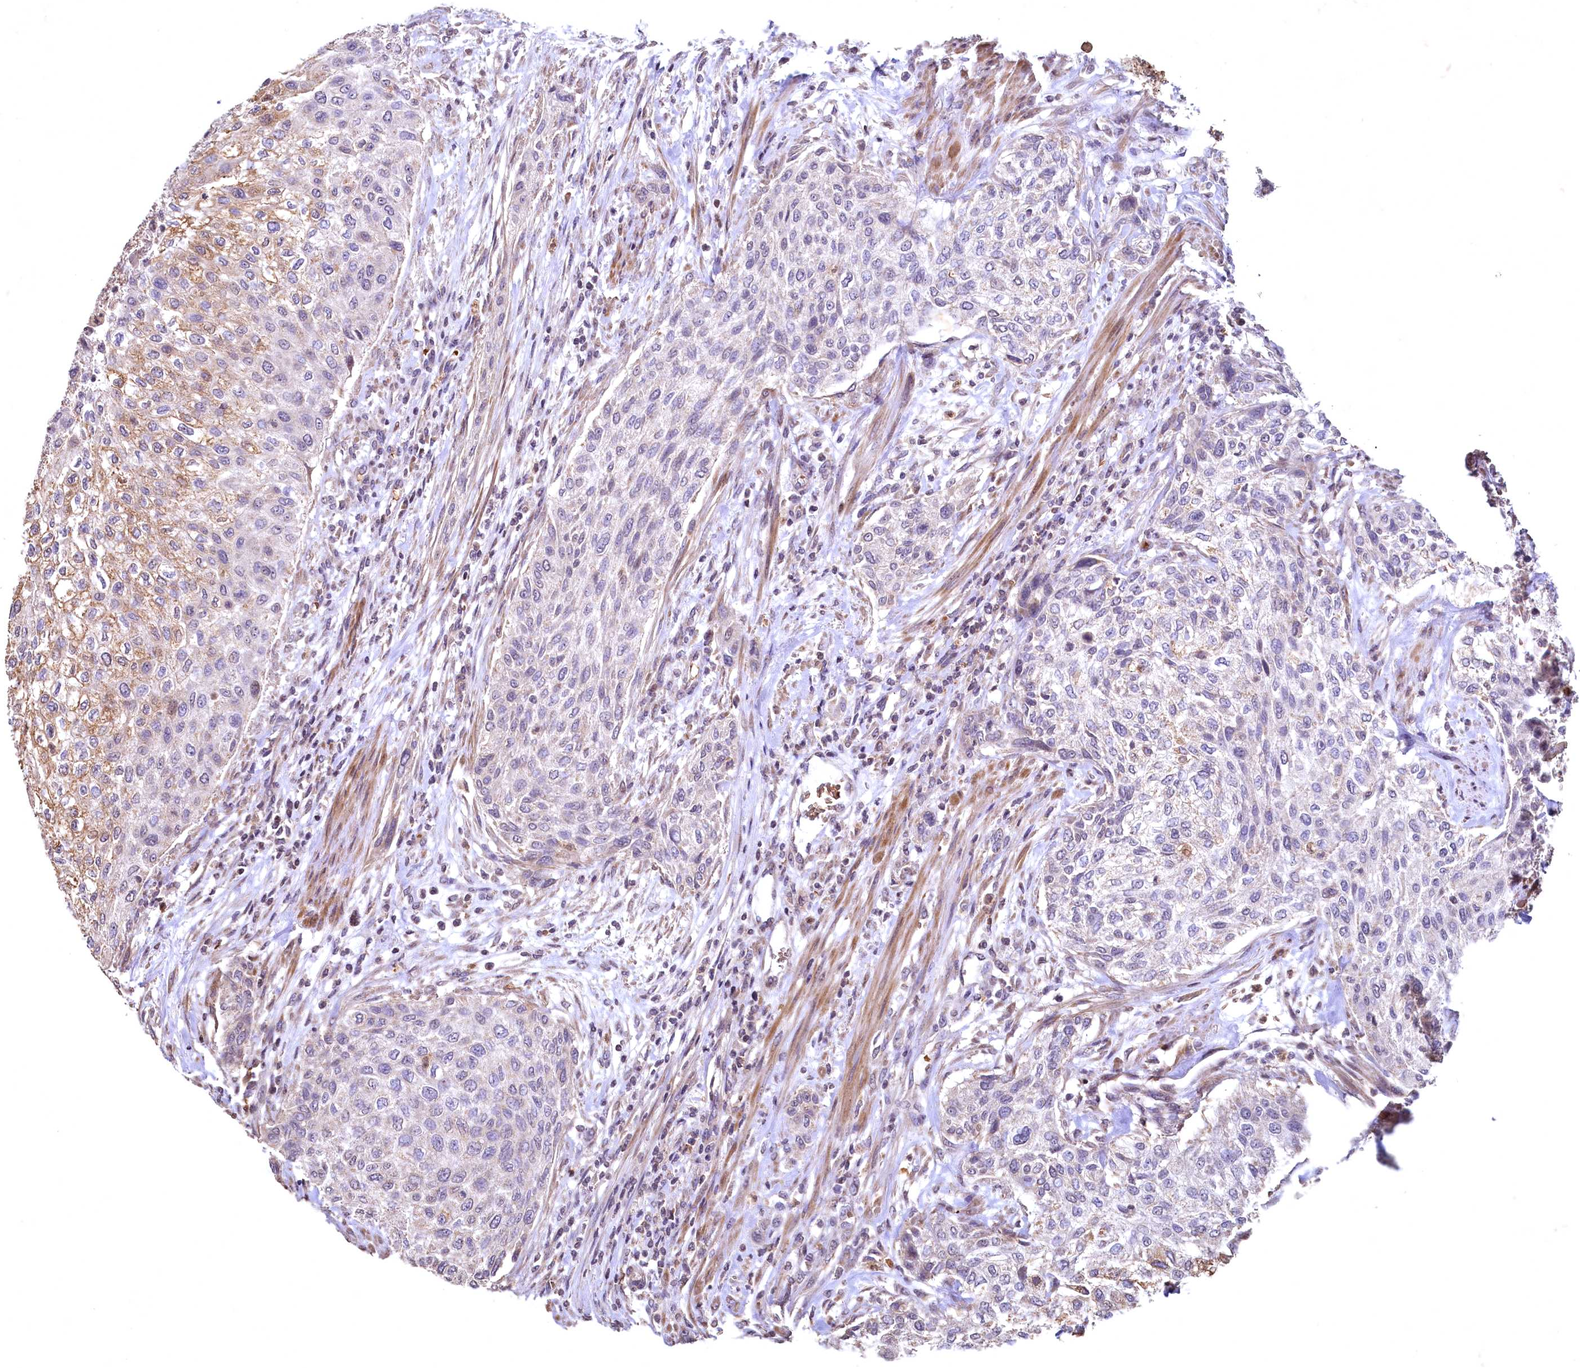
{"staining": {"intensity": "weak", "quantity": "25%-75%", "location": "cytoplasmic/membranous"}, "tissue": "urothelial cancer", "cell_type": "Tumor cells", "image_type": "cancer", "snomed": [{"axis": "morphology", "description": "Normal tissue, NOS"}, {"axis": "morphology", "description": "Urothelial carcinoma, NOS"}, {"axis": "topography", "description": "Urinary bladder"}, {"axis": "topography", "description": "Peripheral nerve tissue"}], "caption": "Human urothelial cancer stained with a brown dye demonstrates weak cytoplasmic/membranous positive positivity in approximately 25%-75% of tumor cells.", "gene": "SPTA1", "patient": {"sex": "male", "age": 35}}